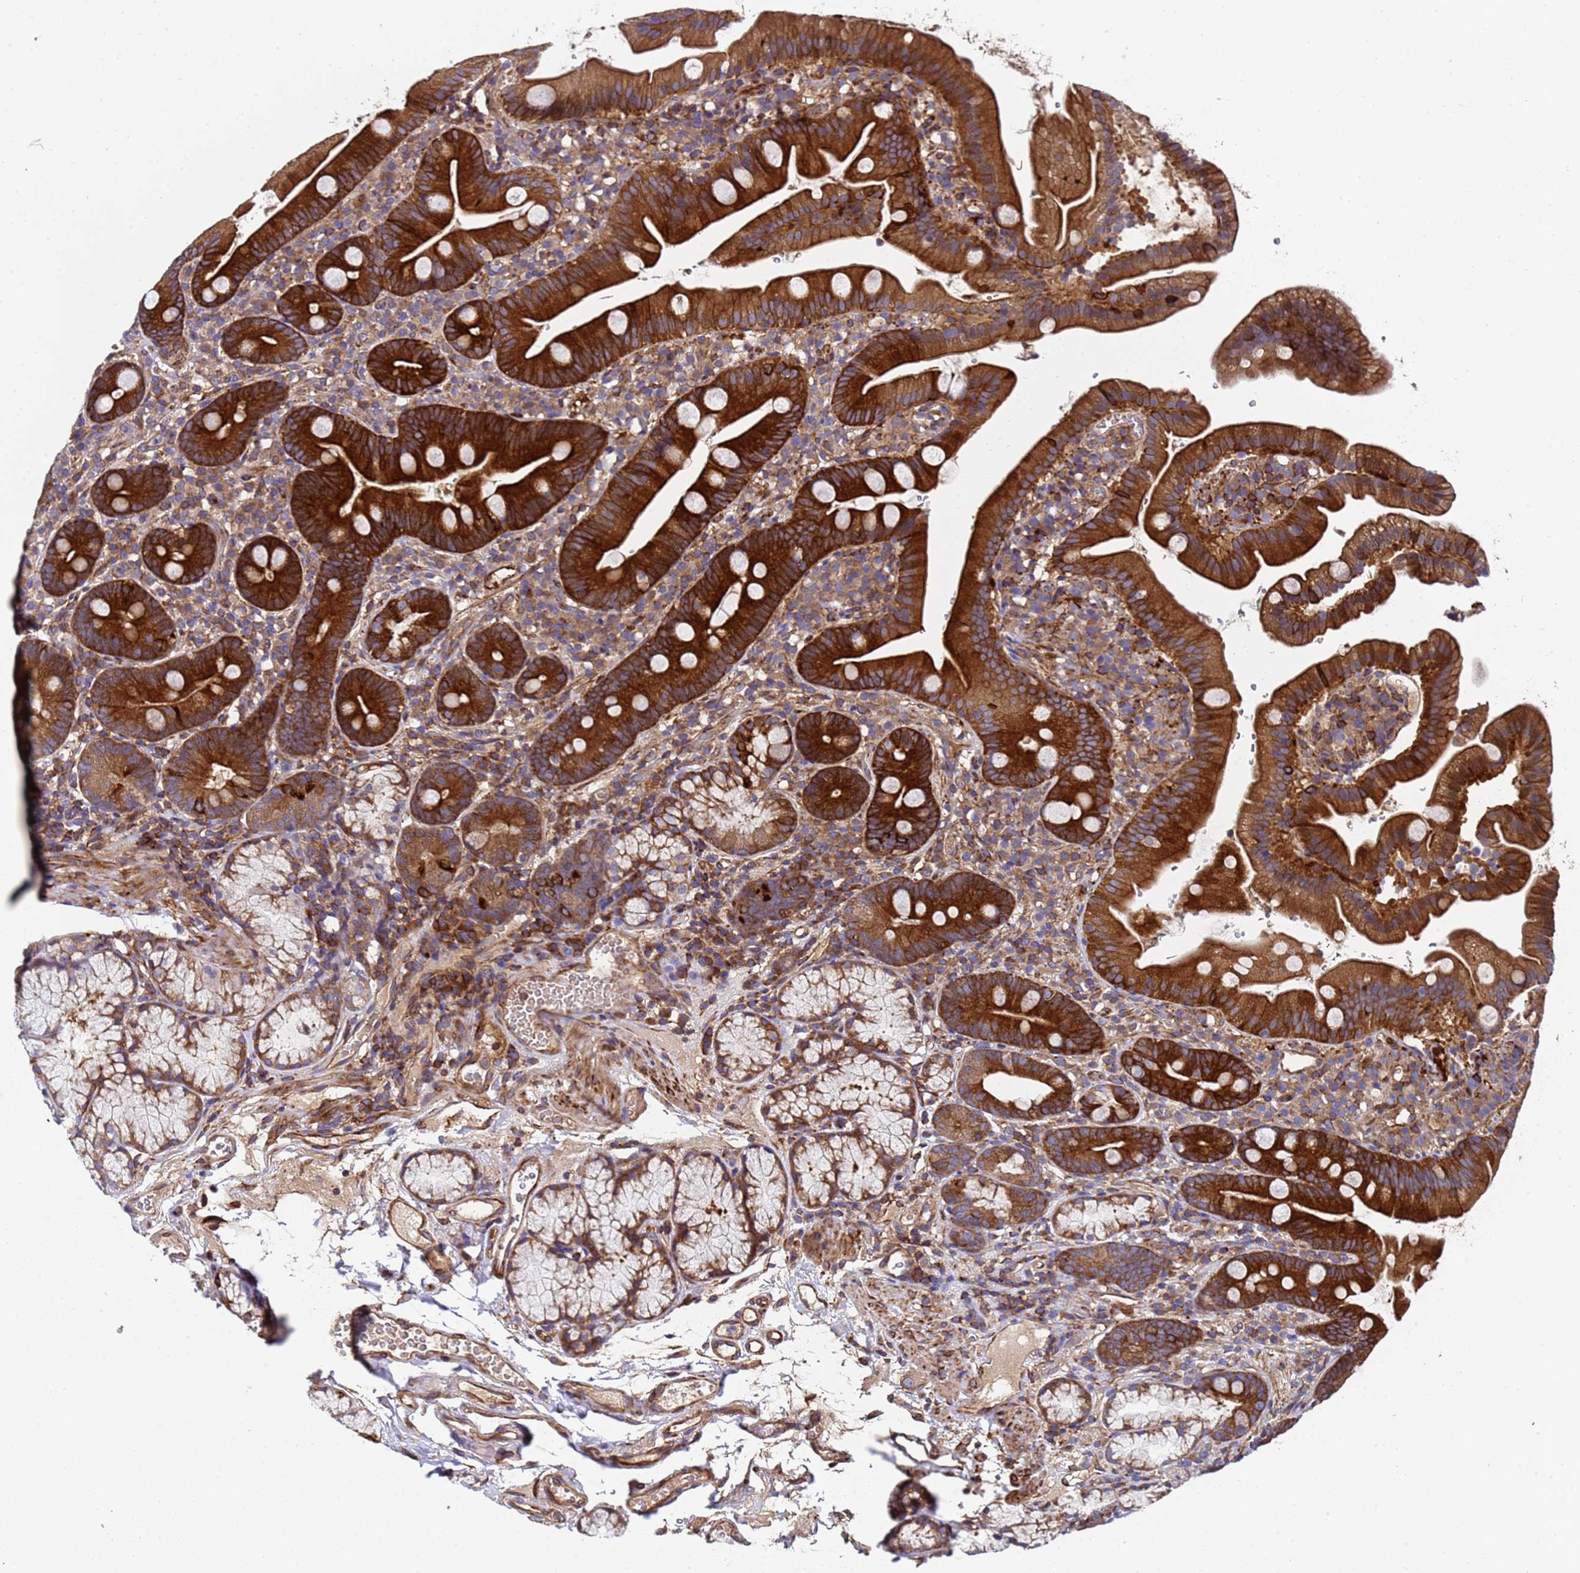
{"staining": {"intensity": "strong", "quantity": ">75%", "location": "cytoplasmic/membranous"}, "tissue": "duodenum", "cell_type": "Glandular cells", "image_type": "normal", "snomed": [{"axis": "morphology", "description": "Normal tissue, NOS"}, {"axis": "topography", "description": "Duodenum"}], "caption": "Glandular cells exhibit high levels of strong cytoplasmic/membranous staining in approximately >75% of cells in normal human duodenum.", "gene": "MOCS1", "patient": {"sex": "female", "age": 67}}